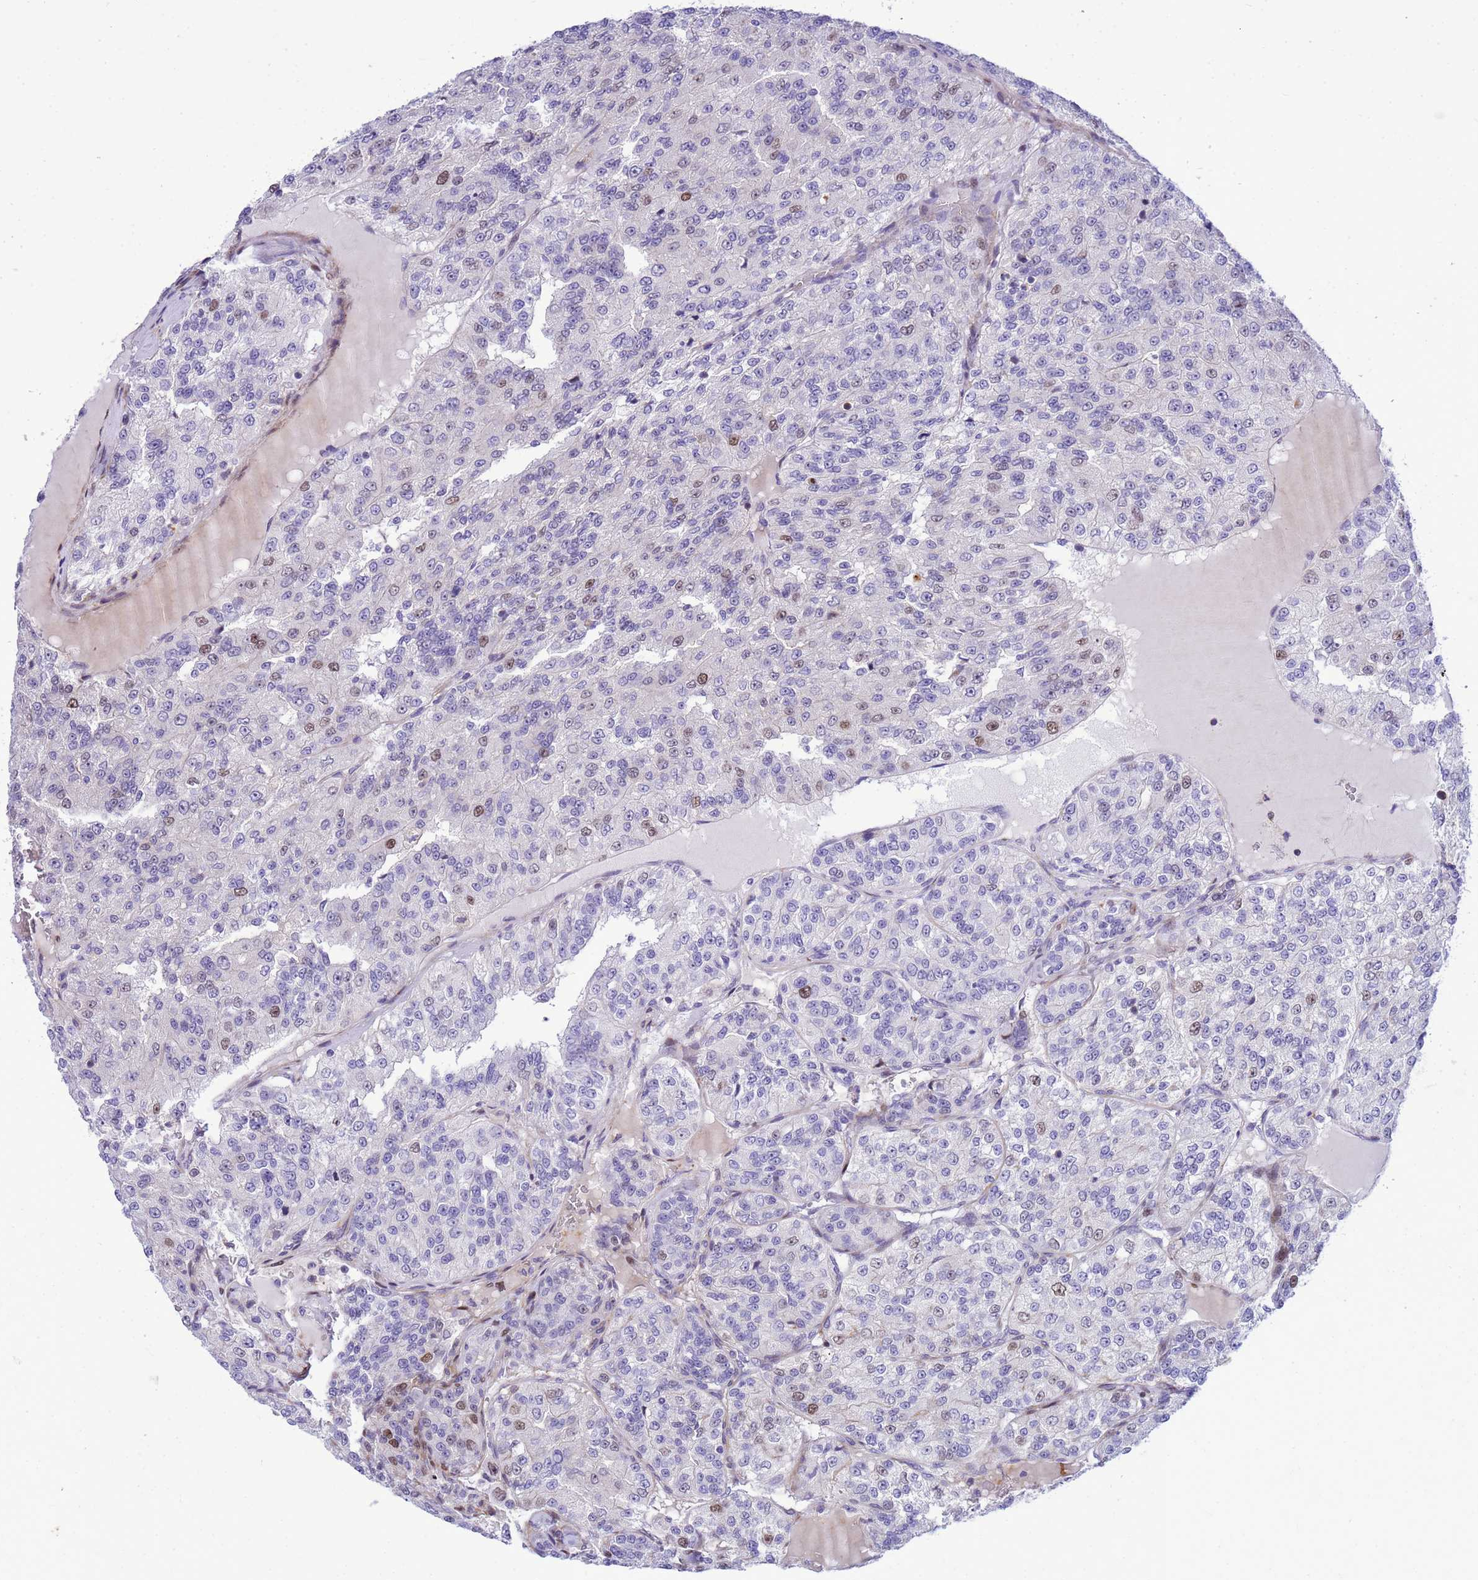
{"staining": {"intensity": "moderate", "quantity": "<25%", "location": "nuclear"}, "tissue": "renal cancer", "cell_type": "Tumor cells", "image_type": "cancer", "snomed": [{"axis": "morphology", "description": "Adenocarcinoma, NOS"}, {"axis": "topography", "description": "Kidney"}], "caption": "This micrograph demonstrates renal cancer stained with IHC to label a protein in brown. The nuclear of tumor cells show moderate positivity for the protein. Nuclei are counter-stained blue.", "gene": "ADAMTS7", "patient": {"sex": "female", "age": 63}}